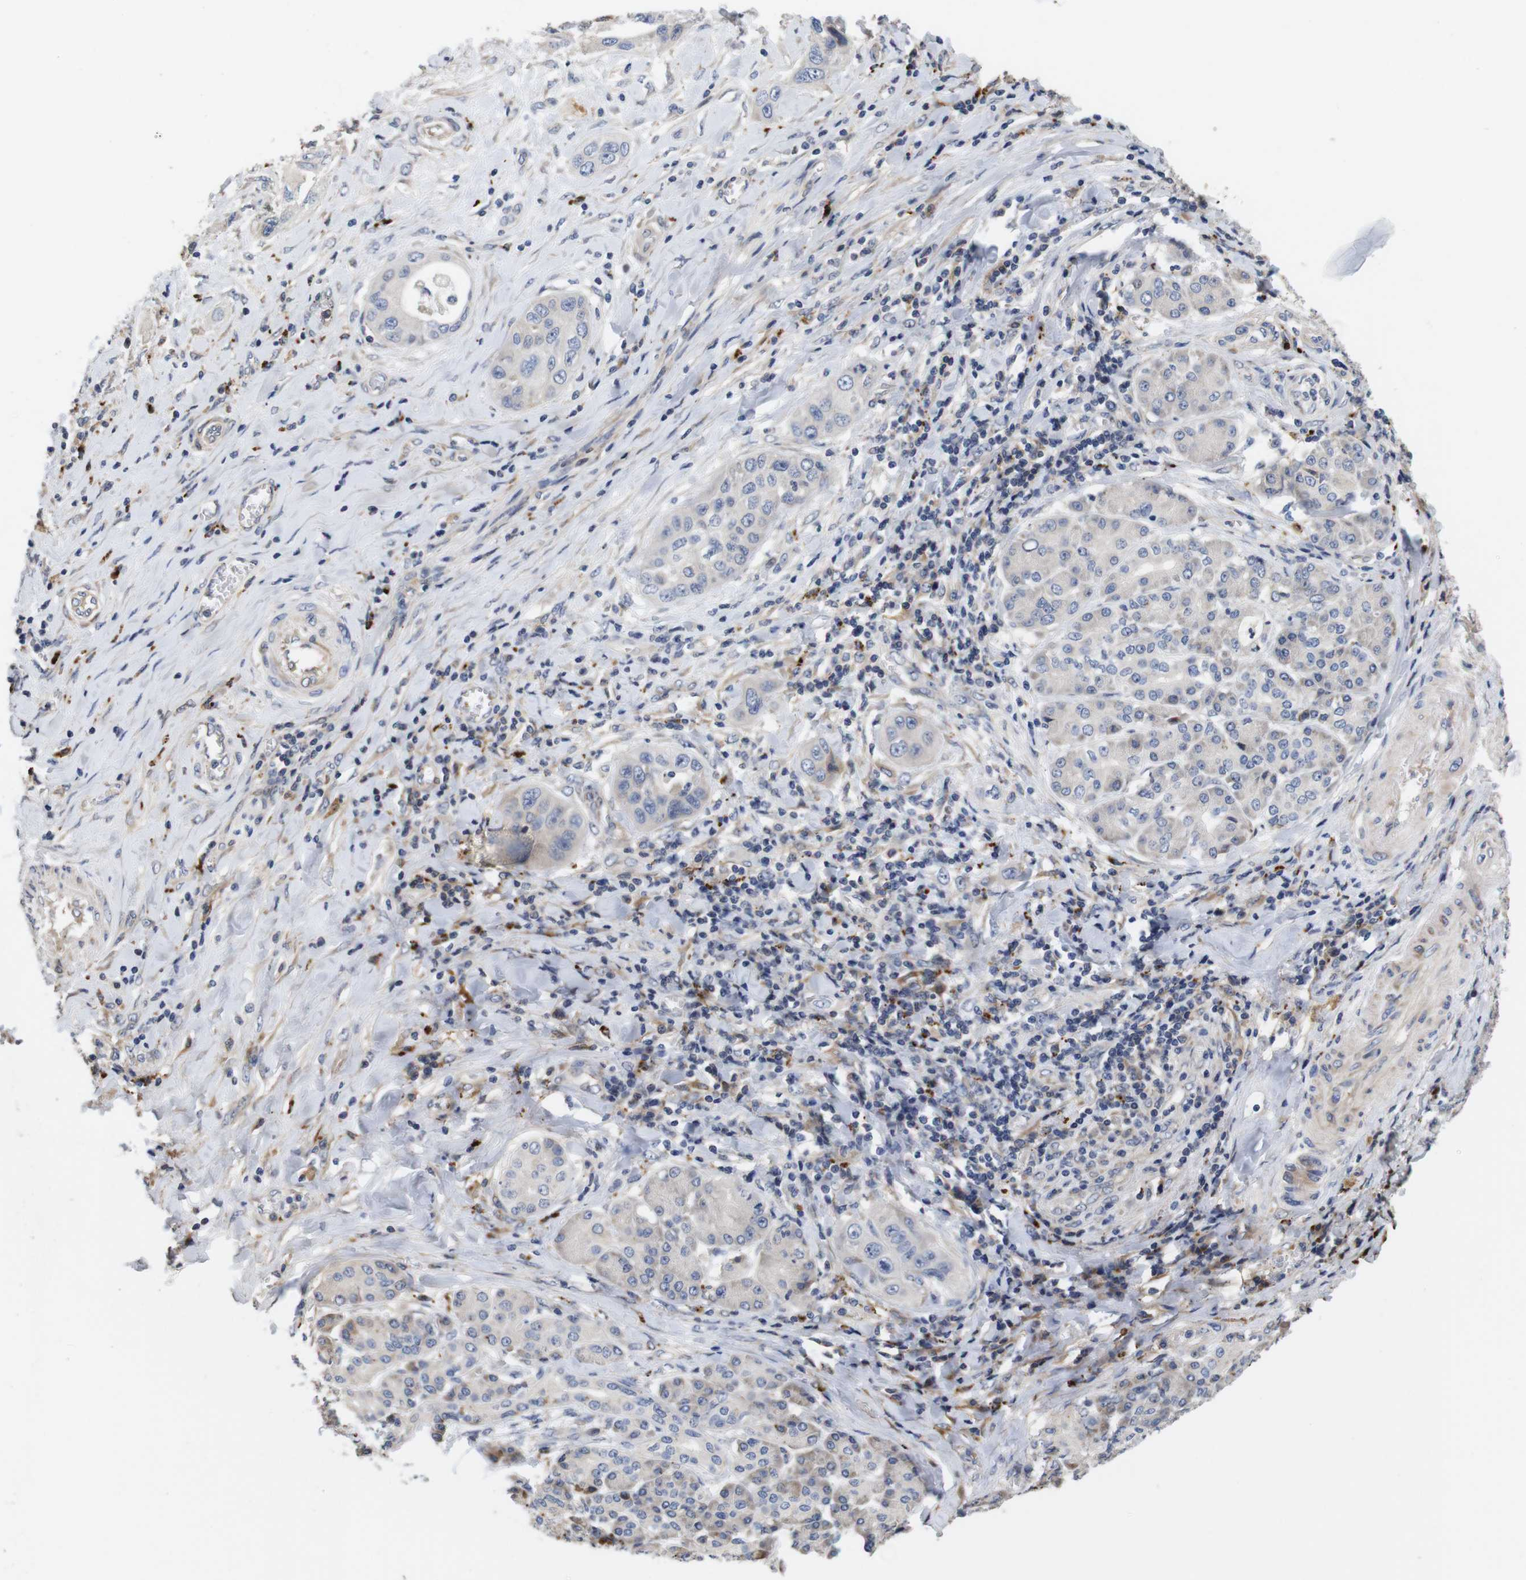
{"staining": {"intensity": "negative", "quantity": "none", "location": "none"}, "tissue": "pancreatic cancer", "cell_type": "Tumor cells", "image_type": "cancer", "snomed": [{"axis": "morphology", "description": "Adenocarcinoma, NOS"}, {"axis": "topography", "description": "Pancreas"}], "caption": "A micrograph of human adenocarcinoma (pancreatic) is negative for staining in tumor cells.", "gene": "SPRY3", "patient": {"sex": "female", "age": 70}}